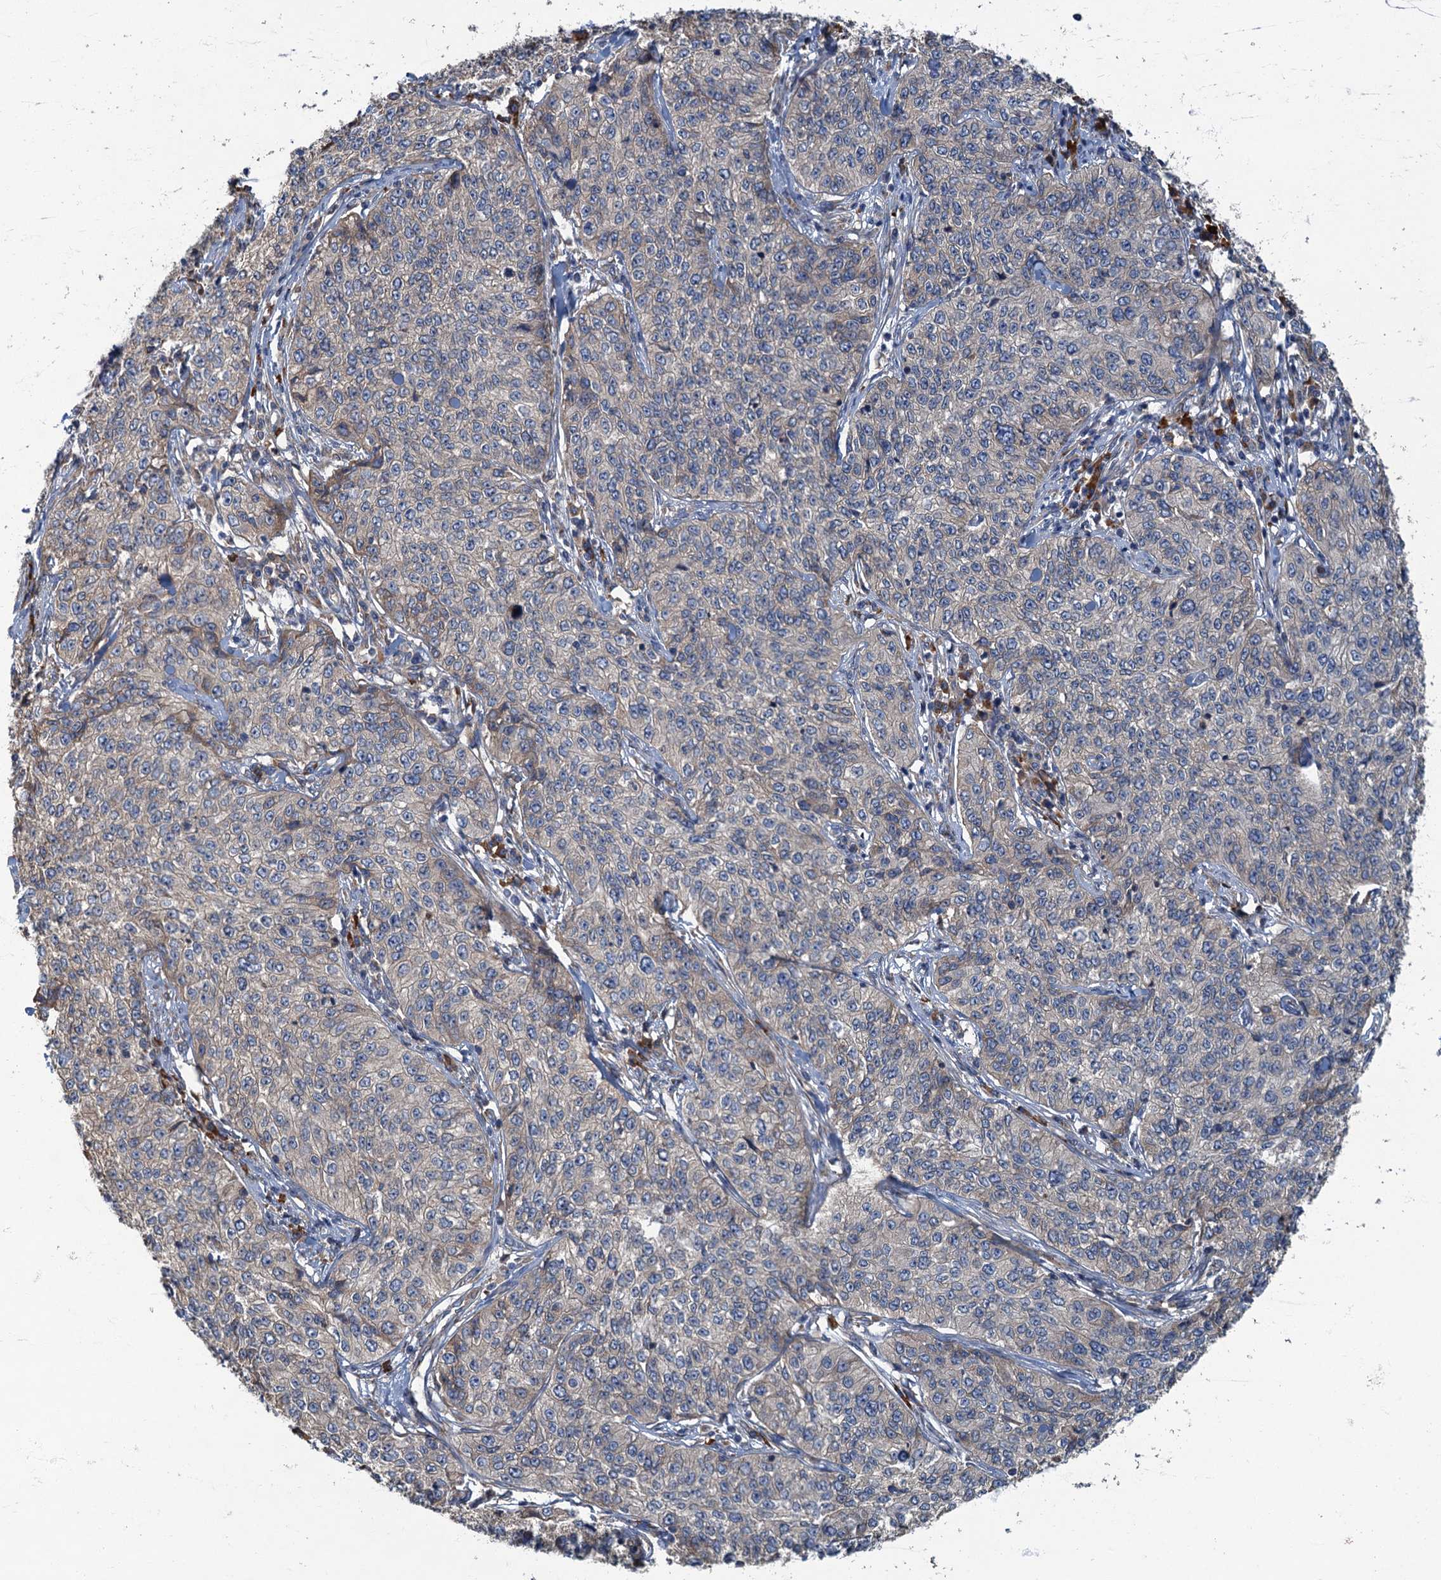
{"staining": {"intensity": "negative", "quantity": "none", "location": "none"}, "tissue": "cervical cancer", "cell_type": "Tumor cells", "image_type": "cancer", "snomed": [{"axis": "morphology", "description": "Squamous cell carcinoma, NOS"}, {"axis": "topography", "description": "Cervix"}], "caption": "High magnification brightfield microscopy of squamous cell carcinoma (cervical) stained with DAB (brown) and counterstained with hematoxylin (blue): tumor cells show no significant positivity.", "gene": "SPDYC", "patient": {"sex": "female", "age": 35}}